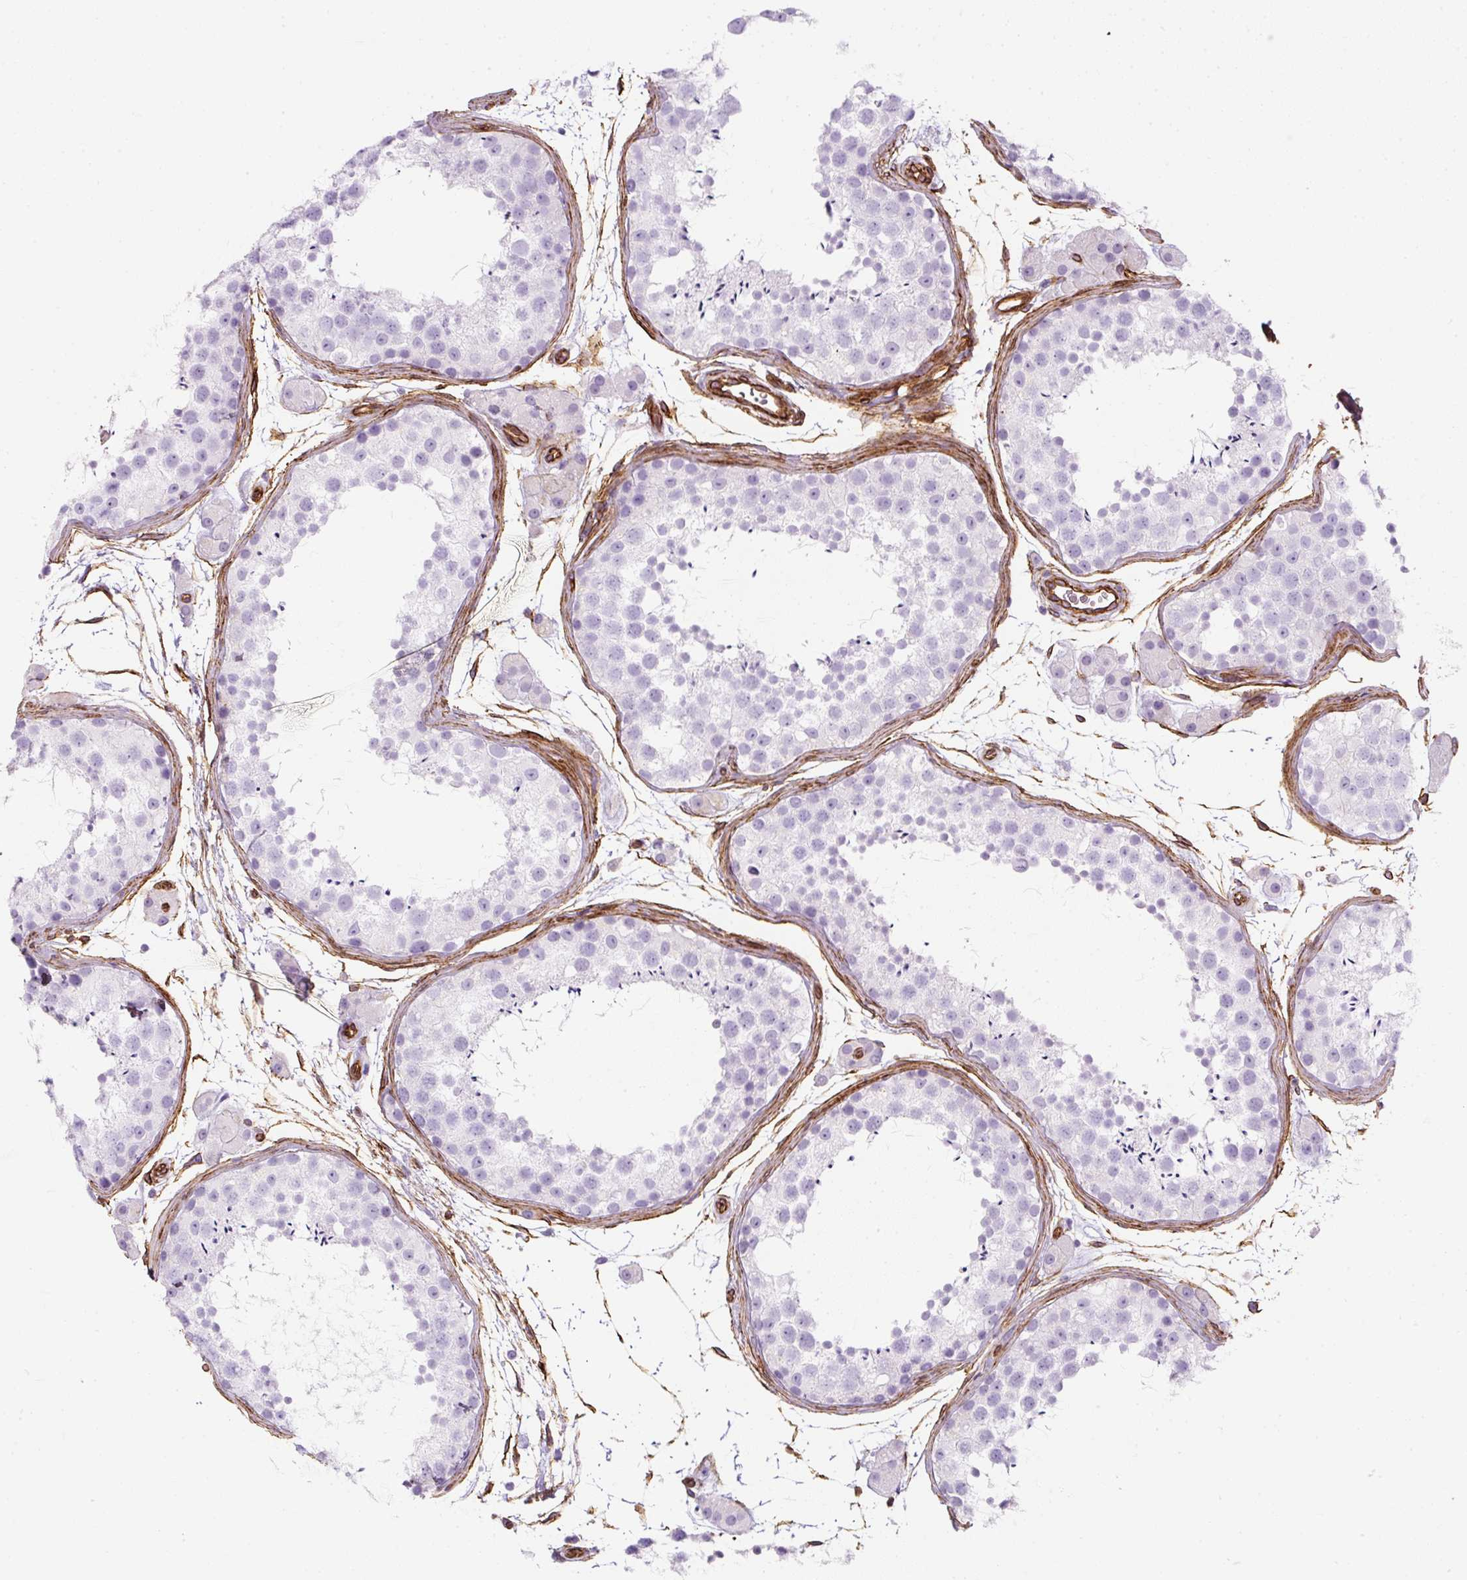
{"staining": {"intensity": "negative", "quantity": "none", "location": "none"}, "tissue": "testis", "cell_type": "Cells in seminiferous ducts", "image_type": "normal", "snomed": [{"axis": "morphology", "description": "Normal tissue, NOS"}, {"axis": "topography", "description": "Testis"}], "caption": "Cells in seminiferous ducts are negative for protein expression in benign human testis.", "gene": "CAVIN3", "patient": {"sex": "male", "age": 41}}